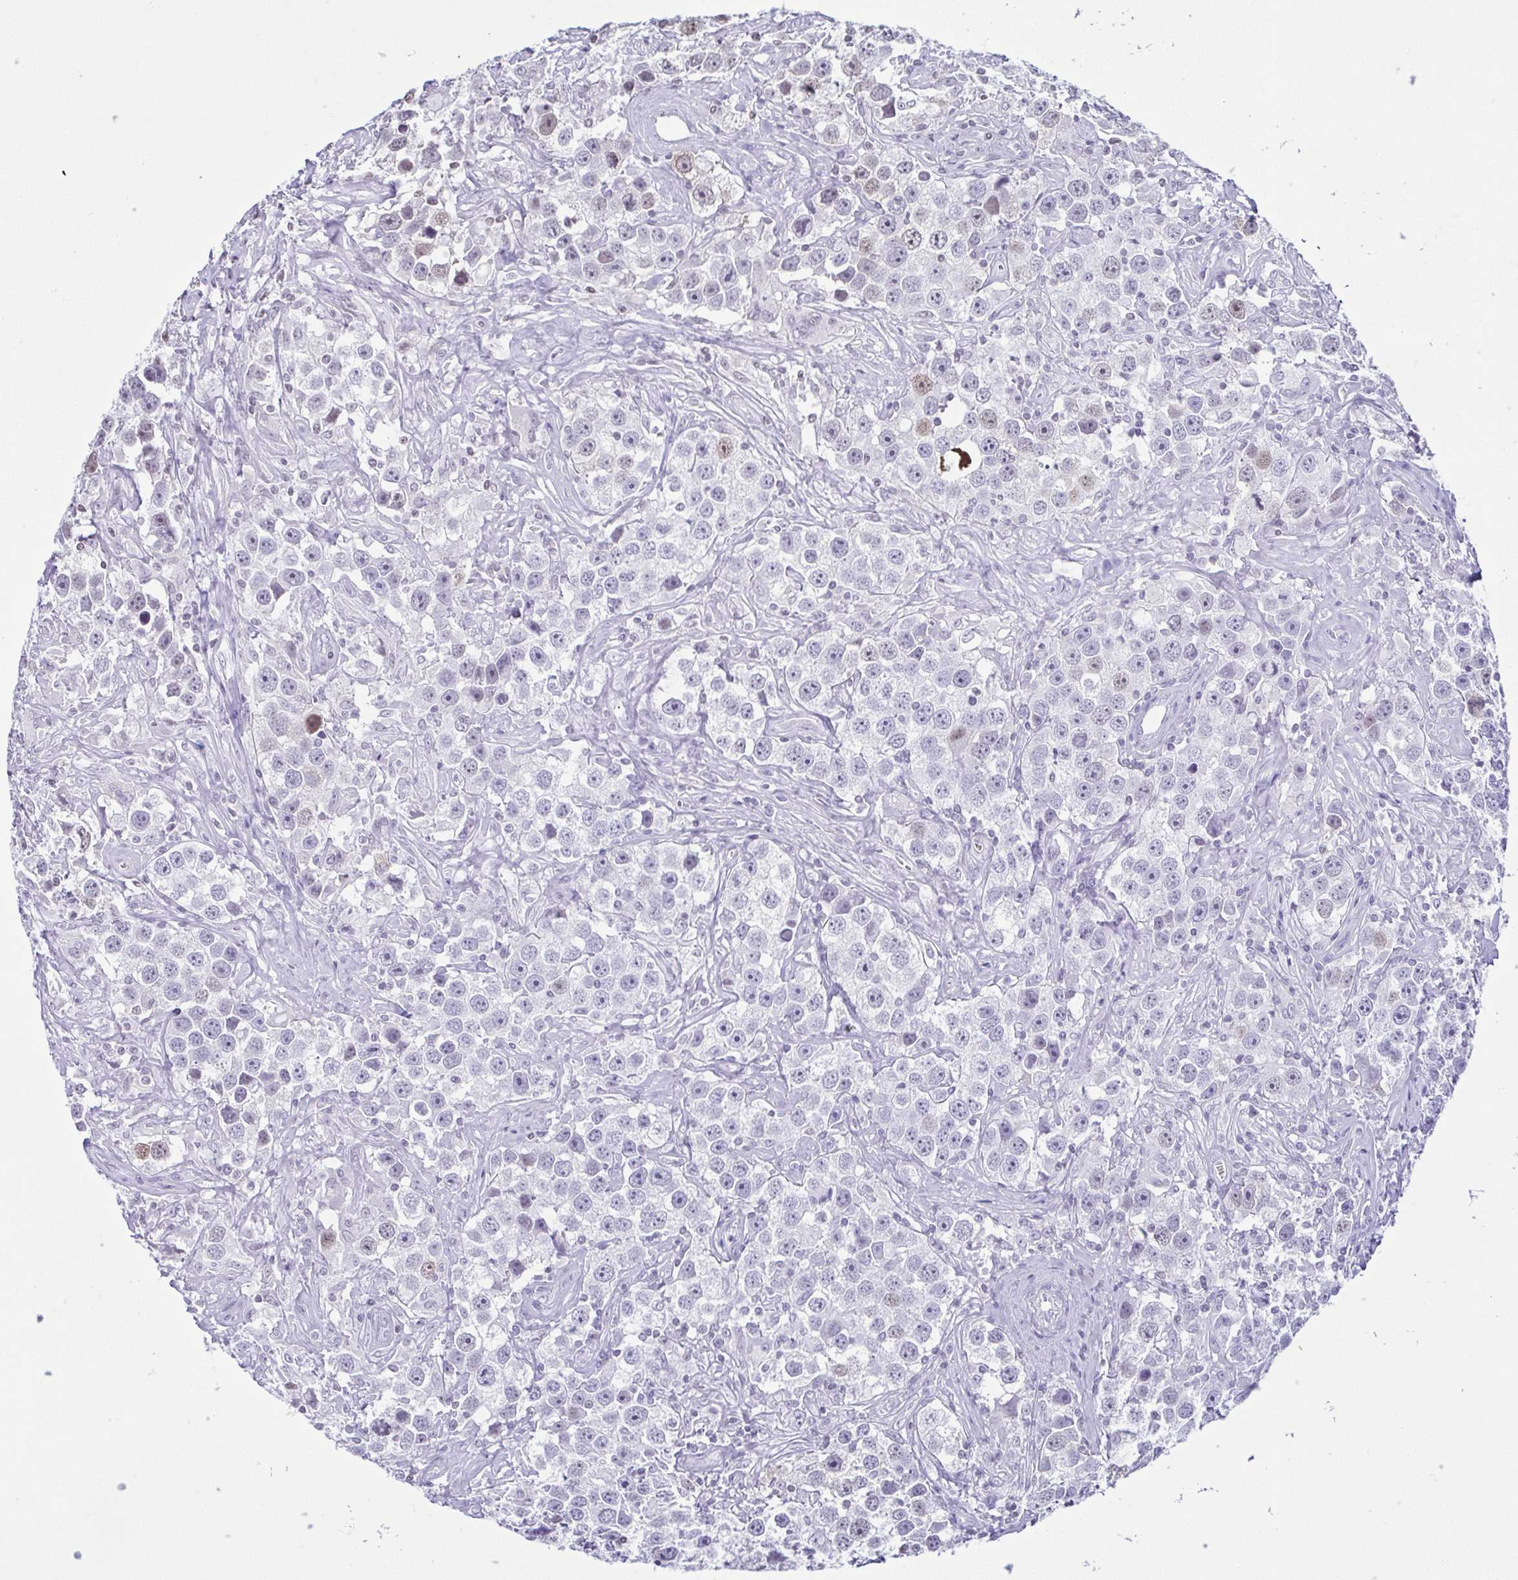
{"staining": {"intensity": "moderate", "quantity": "<25%", "location": "nuclear"}, "tissue": "testis cancer", "cell_type": "Tumor cells", "image_type": "cancer", "snomed": [{"axis": "morphology", "description": "Seminoma, NOS"}, {"axis": "topography", "description": "Testis"}], "caption": "Moderate nuclear expression for a protein is identified in approximately <25% of tumor cells of testis seminoma using immunohistochemistry.", "gene": "VCY1B", "patient": {"sex": "male", "age": 49}}